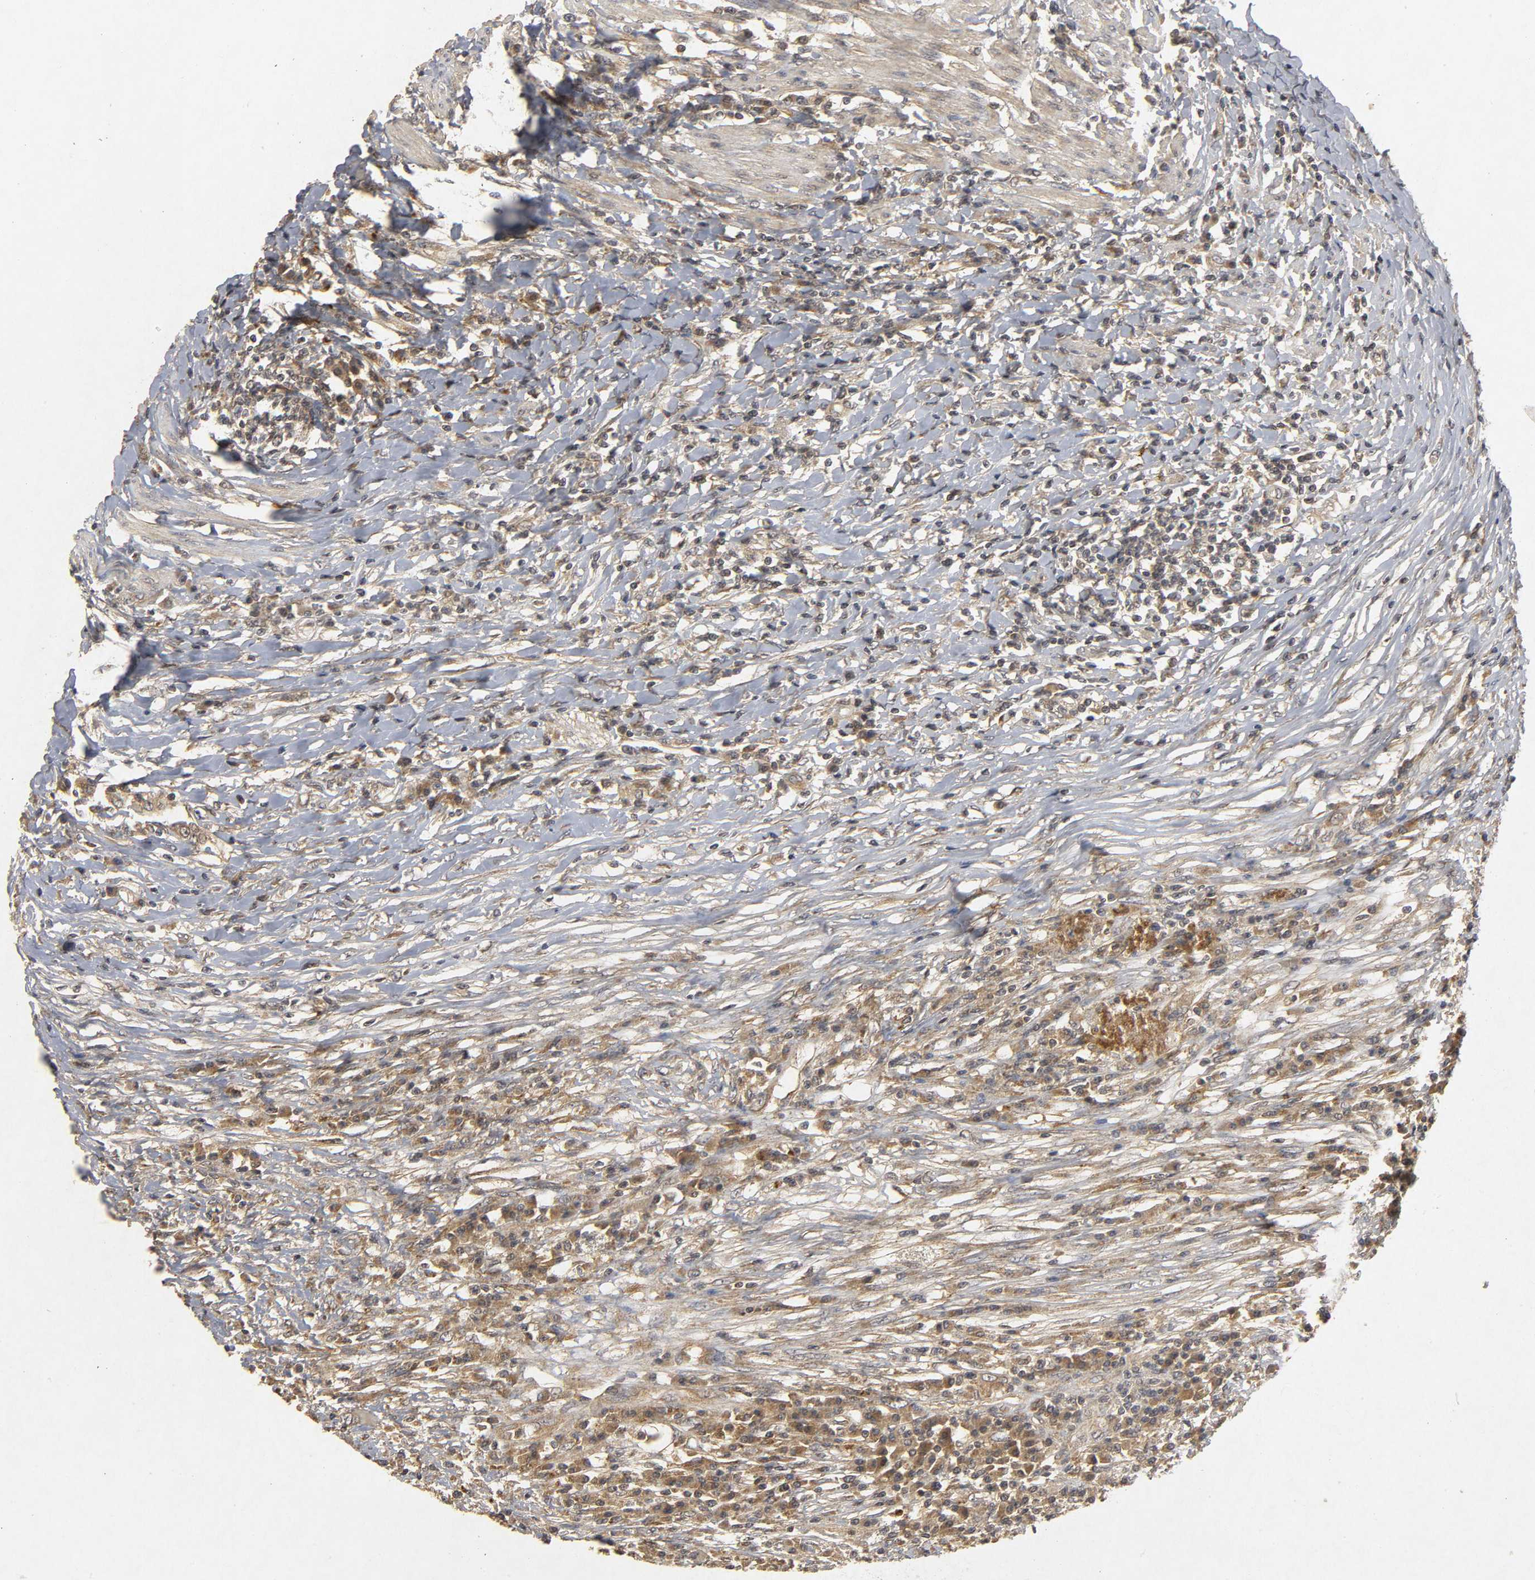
{"staining": {"intensity": "moderate", "quantity": ">75%", "location": "cytoplasmic/membranous"}, "tissue": "colorectal cancer", "cell_type": "Tumor cells", "image_type": "cancer", "snomed": [{"axis": "morphology", "description": "Adenocarcinoma, NOS"}, {"axis": "topography", "description": "Colon"}], "caption": "Protein staining exhibits moderate cytoplasmic/membranous staining in about >75% of tumor cells in colorectal adenocarcinoma.", "gene": "TRAF6", "patient": {"sex": "female", "age": 78}}